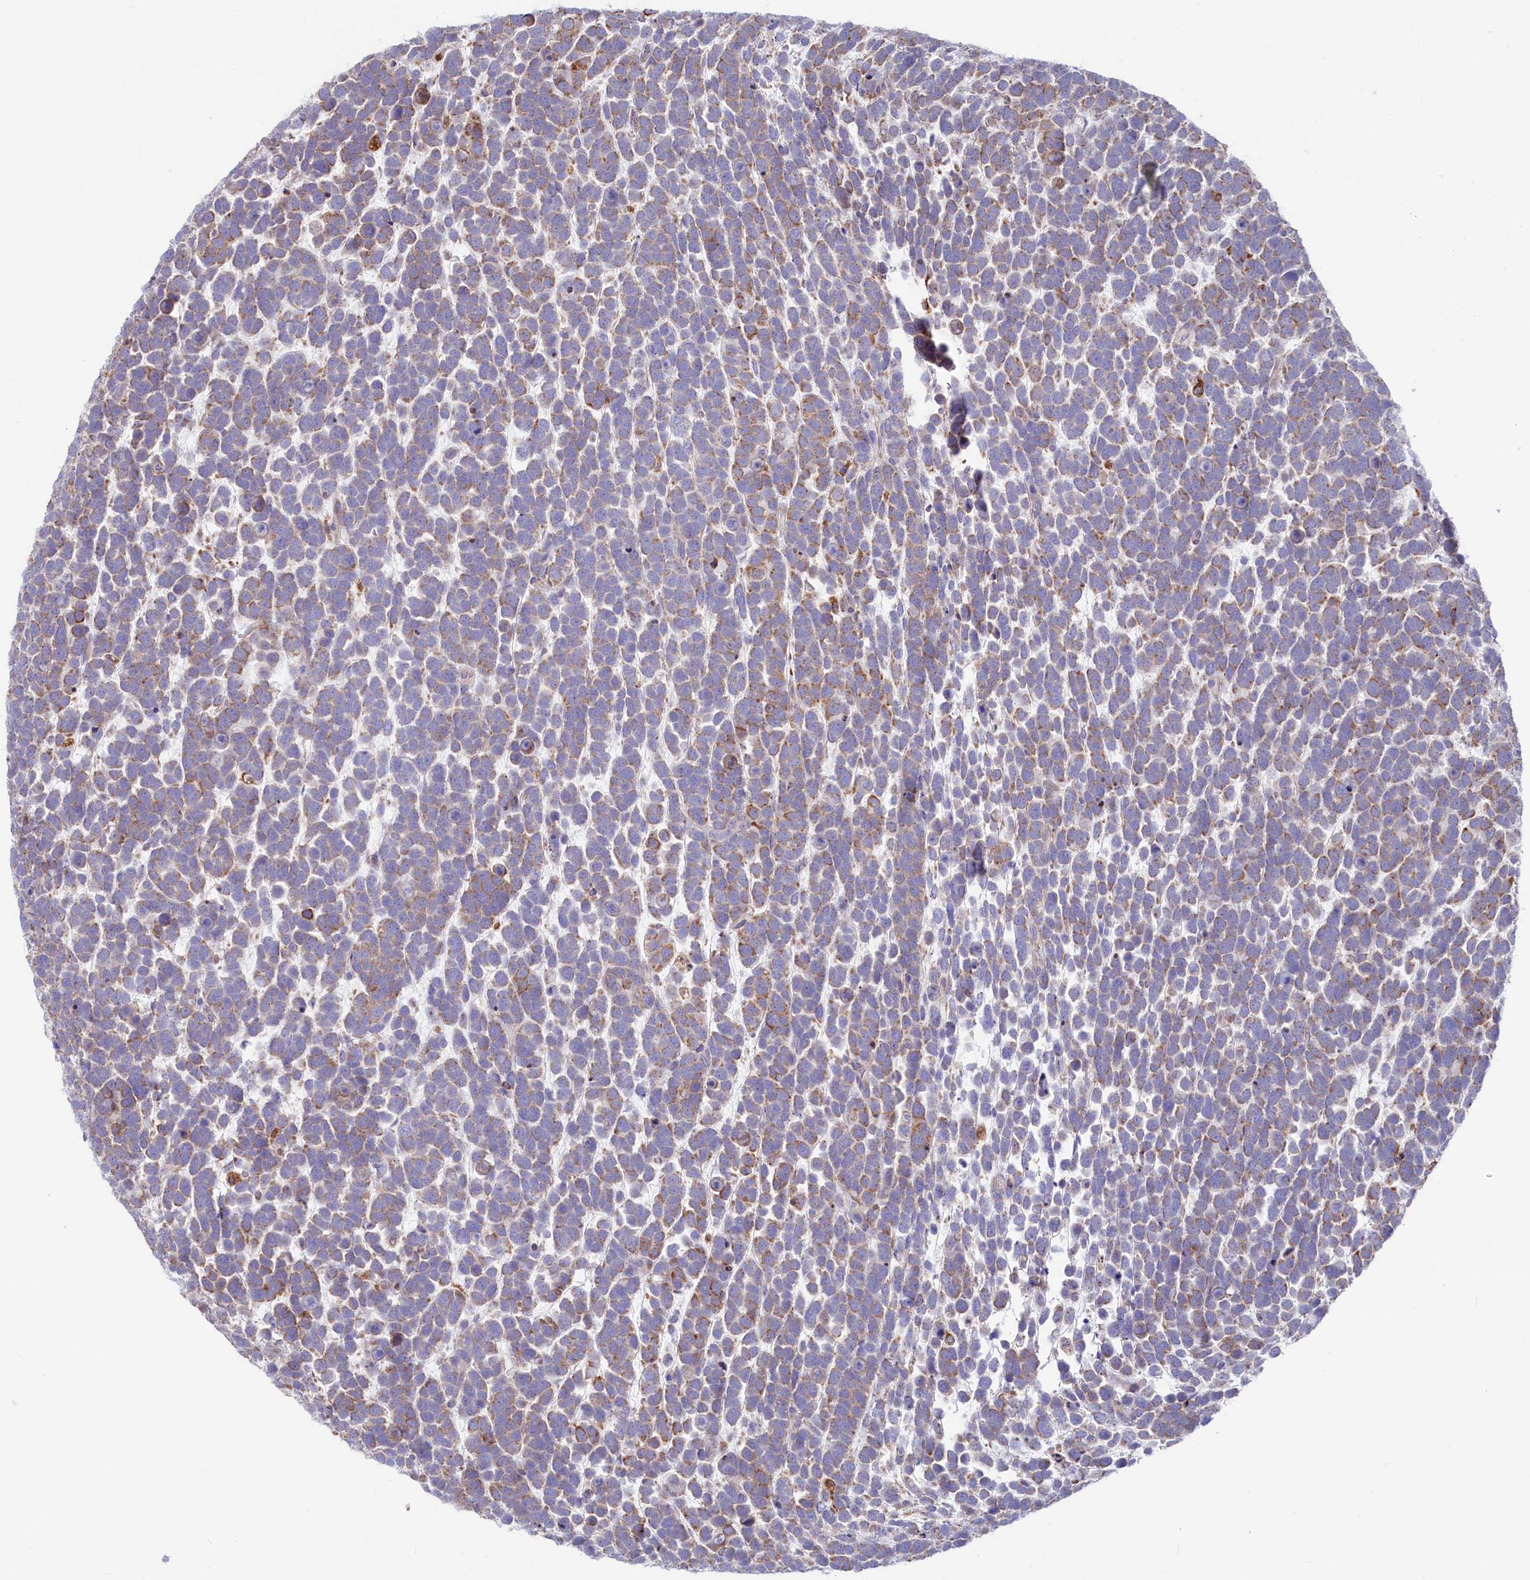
{"staining": {"intensity": "moderate", "quantity": "25%-75%", "location": "cytoplasmic/membranous"}, "tissue": "urothelial cancer", "cell_type": "Tumor cells", "image_type": "cancer", "snomed": [{"axis": "morphology", "description": "Urothelial carcinoma, High grade"}, {"axis": "topography", "description": "Urinary bladder"}], "caption": "Protein expression analysis of urothelial carcinoma (high-grade) demonstrates moderate cytoplasmic/membranous positivity in approximately 25%-75% of tumor cells.", "gene": "CHID1", "patient": {"sex": "female", "age": 82}}